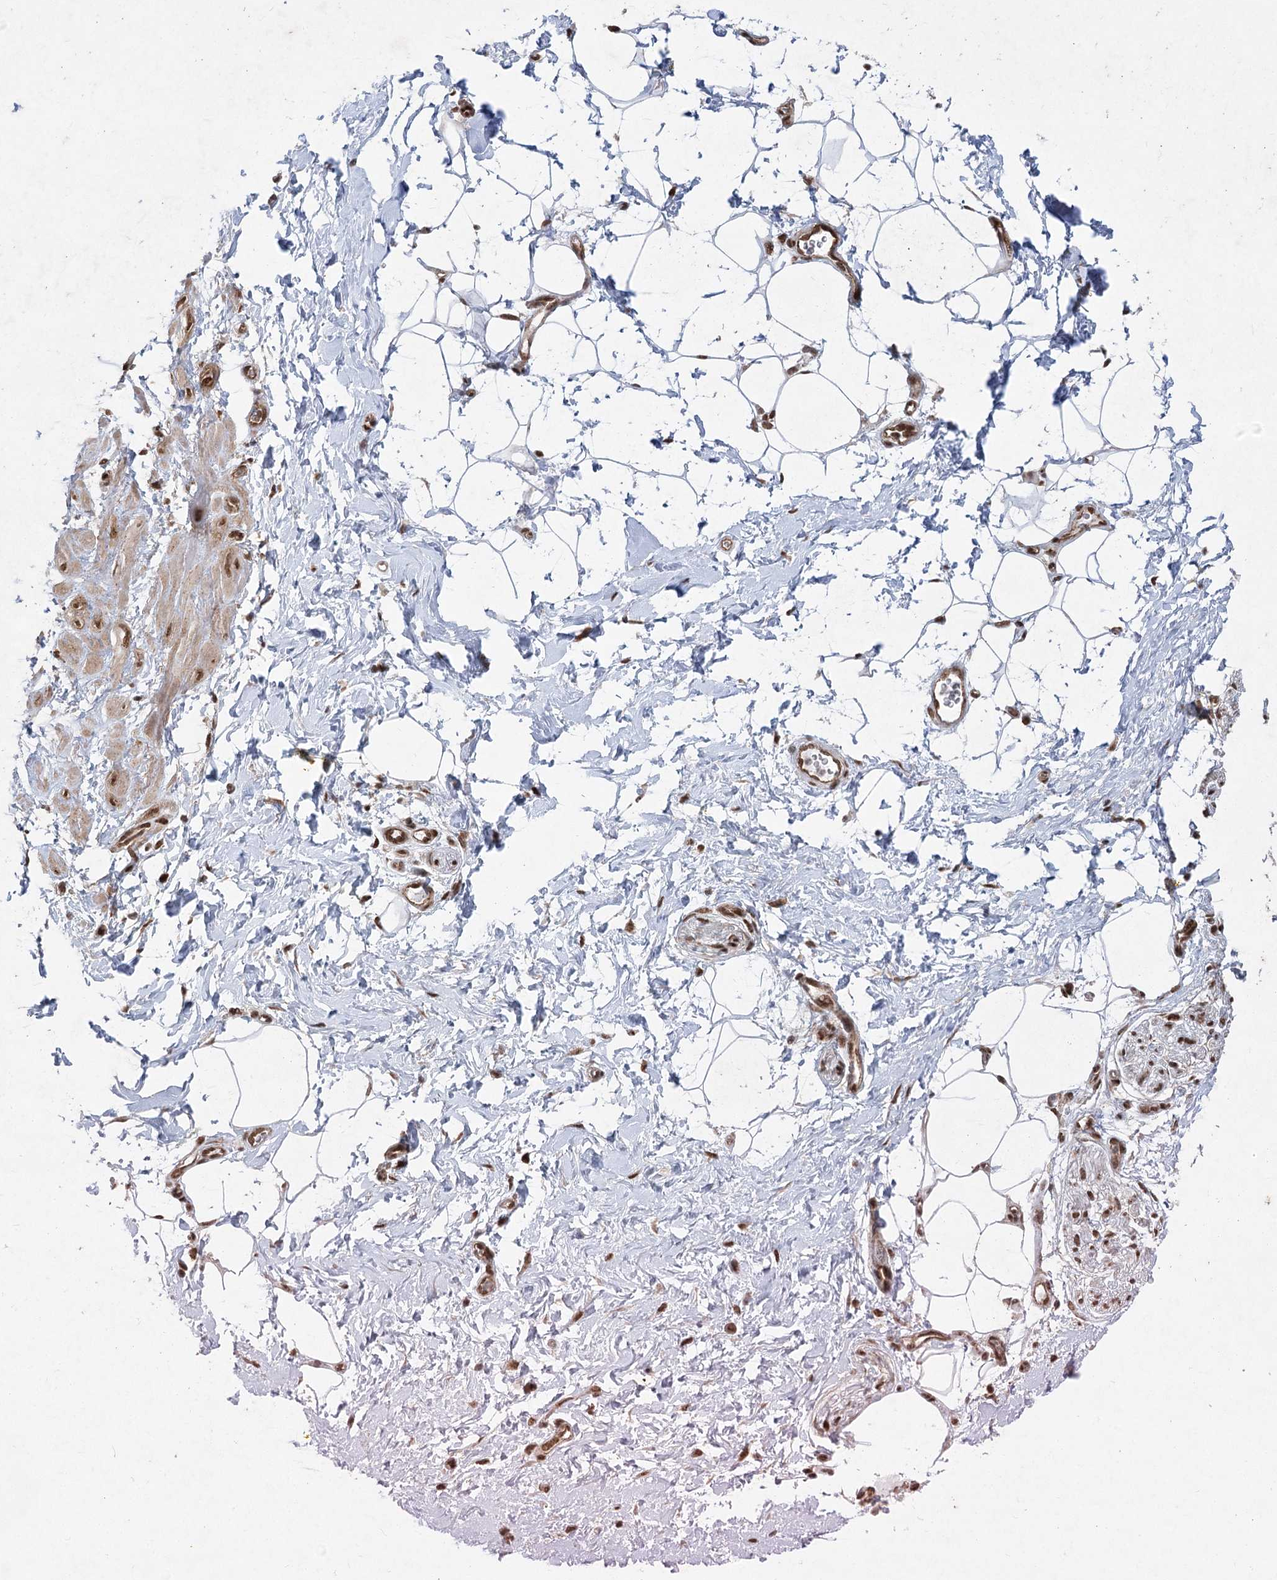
{"staining": {"intensity": "strong", "quantity": ">75%", "location": "nuclear"}, "tissue": "adipose tissue", "cell_type": "Adipocytes", "image_type": "normal", "snomed": [{"axis": "morphology", "description": "Normal tissue, NOS"}, {"axis": "morphology", "description": "Adenocarcinoma, NOS"}, {"axis": "topography", "description": "Pancreas"}, {"axis": "topography", "description": "Peripheral nerve tissue"}], "caption": "A photomicrograph of adipose tissue stained for a protein shows strong nuclear brown staining in adipocytes.", "gene": "ZCCHC8", "patient": {"sex": "male", "age": 59}}